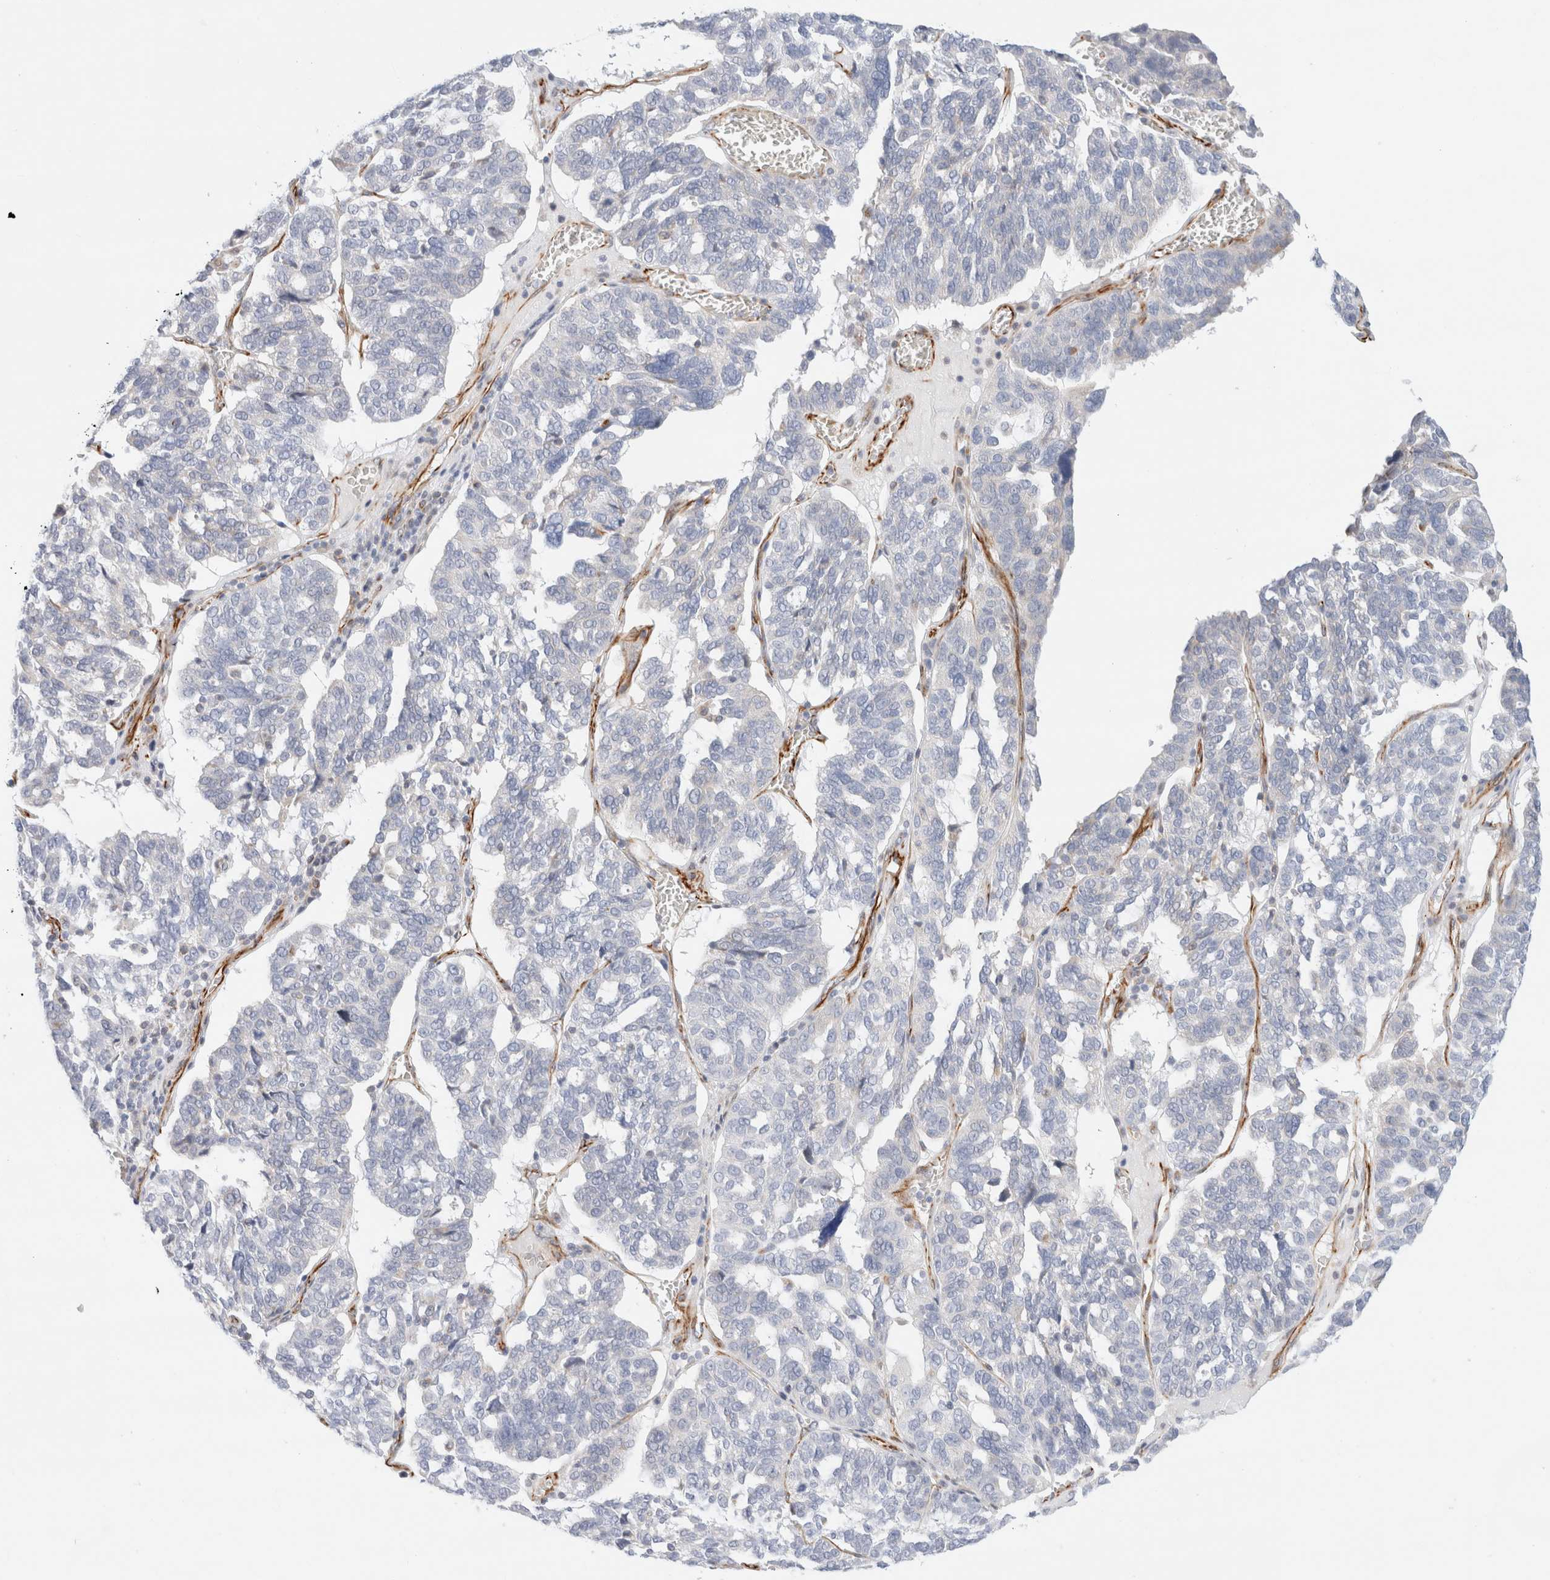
{"staining": {"intensity": "negative", "quantity": "none", "location": "none"}, "tissue": "ovarian cancer", "cell_type": "Tumor cells", "image_type": "cancer", "snomed": [{"axis": "morphology", "description": "Cystadenocarcinoma, serous, NOS"}, {"axis": "topography", "description": "Ovary"}], "caption": "A high-resolution photomicrograph shows immunohistochemistry staining of ovarian cancer, which exhibits no significant expression in tumor cells.", "gene": "SLC25A48", "patient": {"sex": "female", "age": 59}}